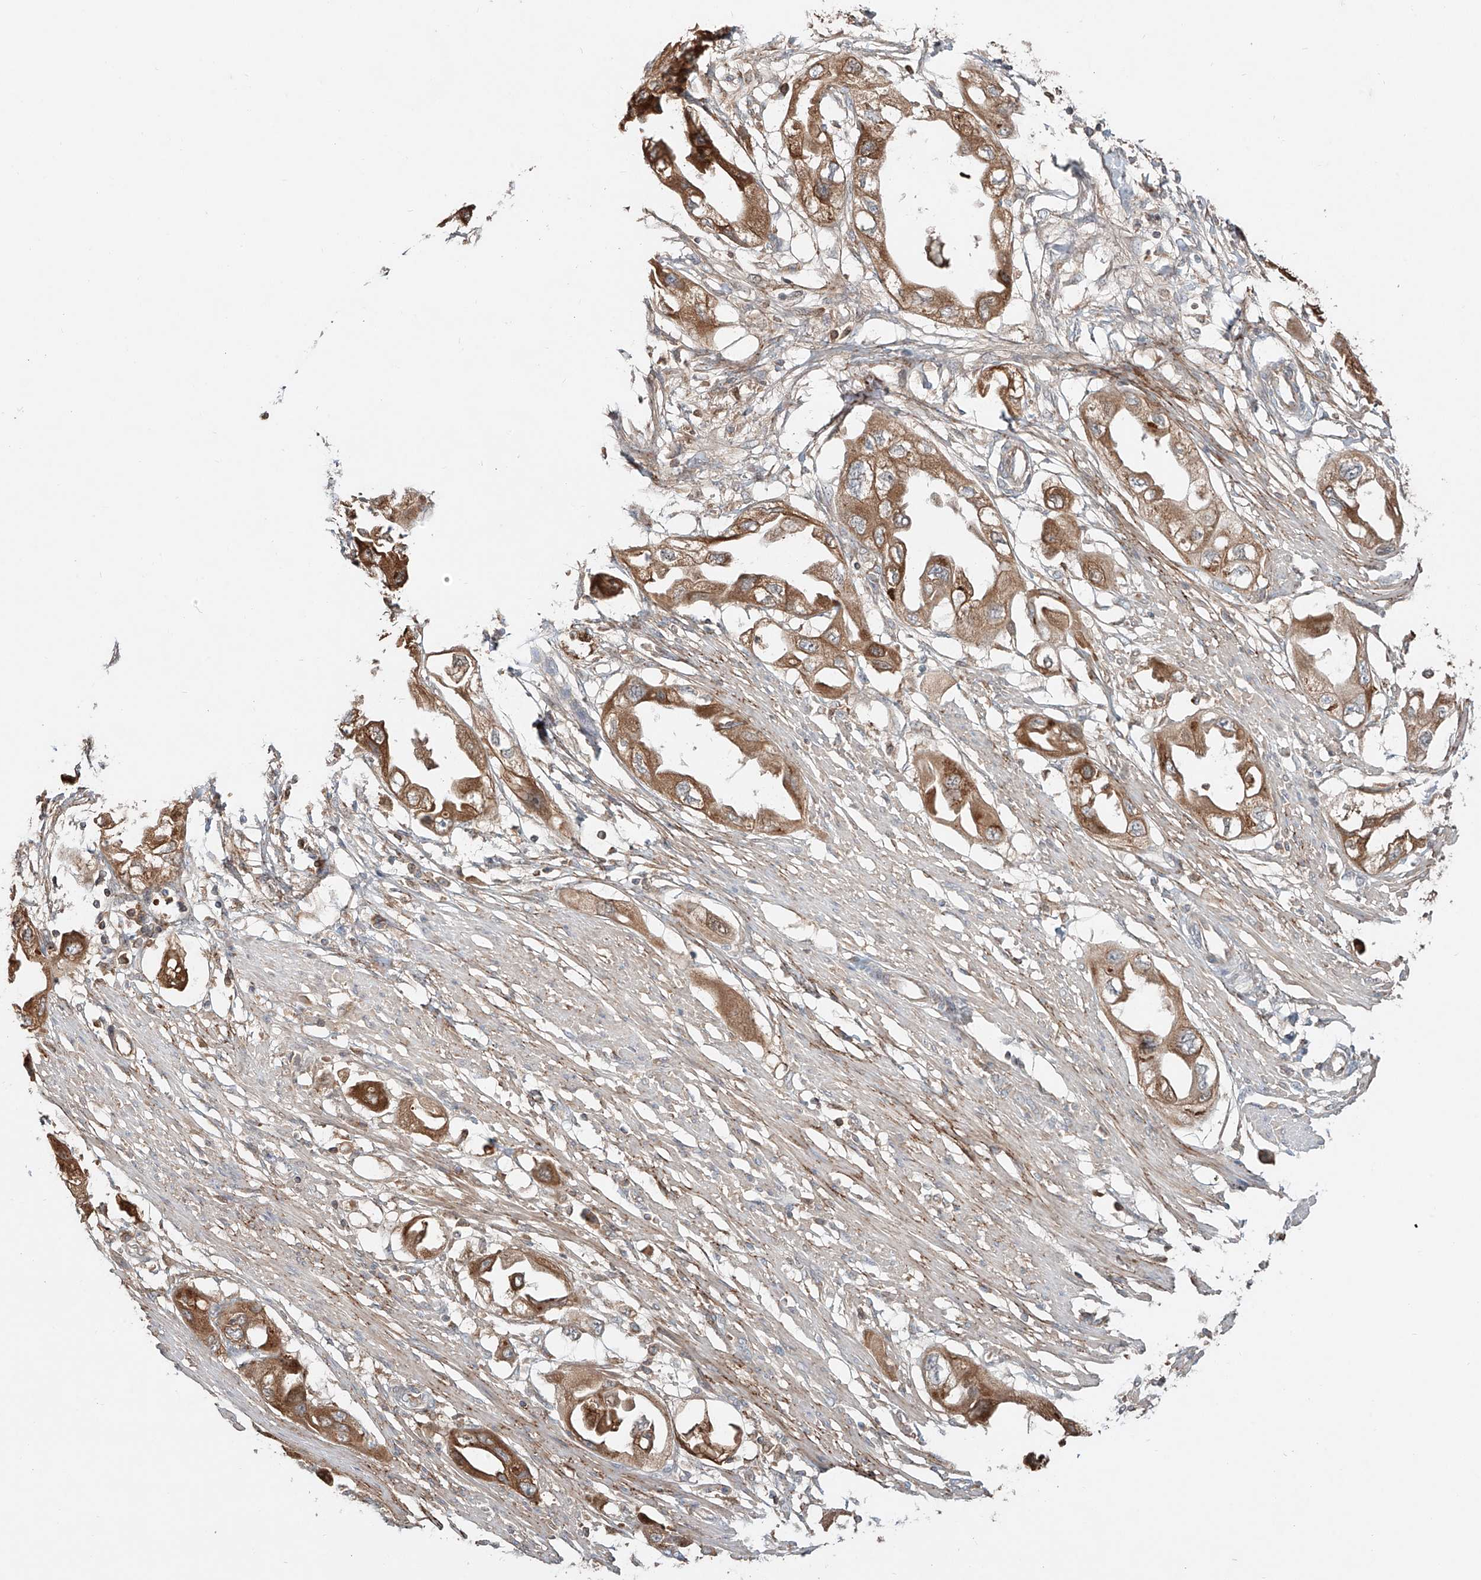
{"staining": {"intensity": "moderate", "quantity": ">75%", "location": "cytoplasmic/membranous"}, "tissue": "endometrial cancer", "cell_type": "Tumor cells", "image_type": "cancer", "snomed": [{"axis": "morphology", "description": "Adenocarcinoma, NOS"}, {"axis": "topography", "description": "Endometrium"}], "caption": "IHC photomicrograph of neoplastic tissue: human endometrial adenocarcinoma stained using IHC shows medium levels of moderate protein expression localized specifically in the cytoplasmic/membranous of tumor cells, appearing as a cytoplasmic/membranous brown color.", "gene": "ERO1A", "patient": {"sex": "female", "age": 67}}